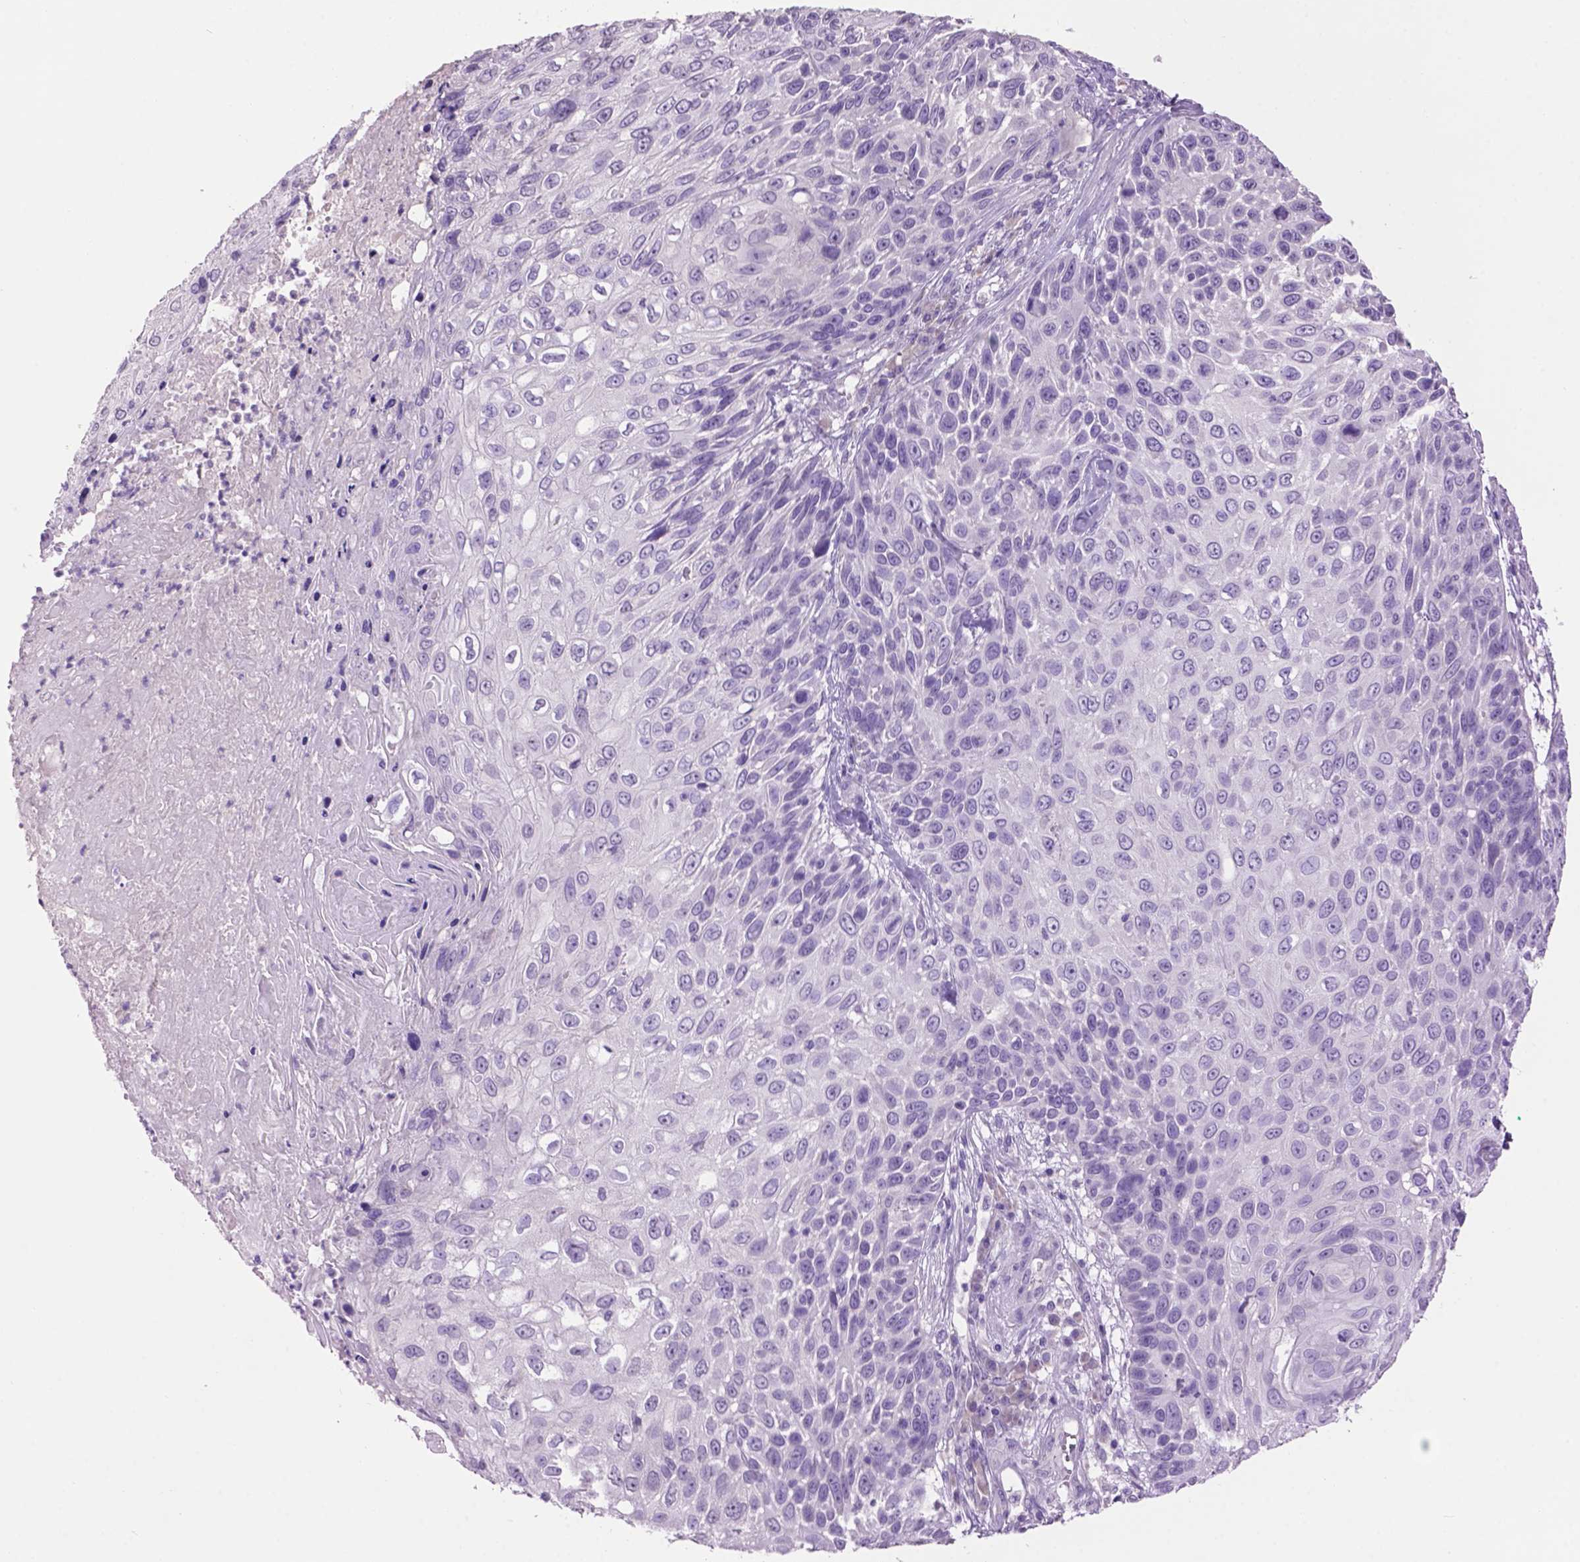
{"staining": {"intensity": "negative", "quantity": "none", "location": "none"}, "tissue": "skin cancer", "cell_type": "Tumor cells", "image_type": "cancer", "snomed": [{"axis": "morphology", "description": "Squamous cell carcinoma, NOS"}, {"axis": "topography", "description": "Skin"}], "caption": "This image is of skin cancer (squamous cell carcinoma) stained with immunohistochemistry (IHC) to label a protein in brown with the nuclei are counter-stained blue. There is no positivity in tumor cells.", "gene": "CRYBA4", "patient": {"sex": "male", "age": 92}}